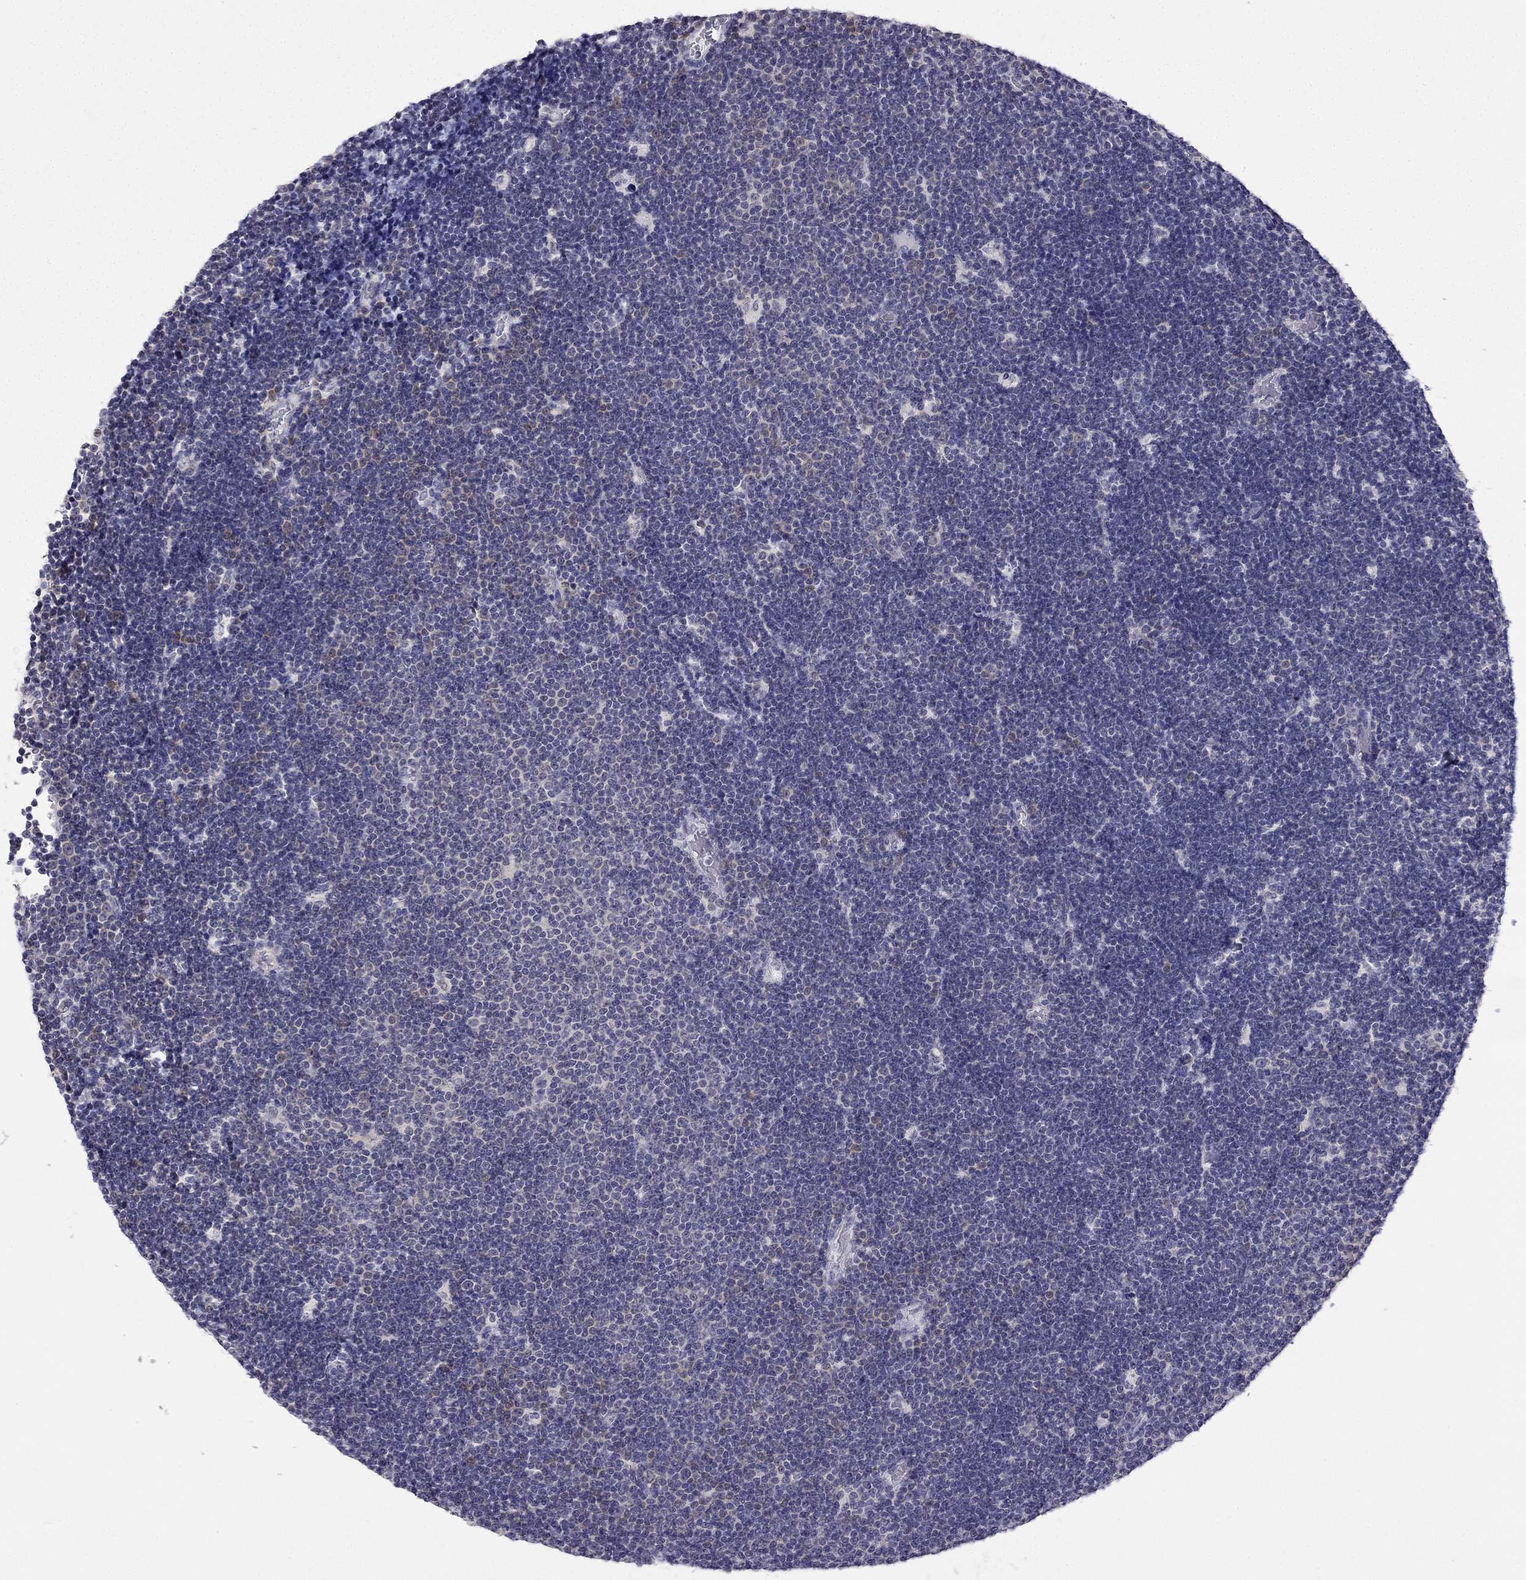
{"staining": {"intensity": "negative", "quantity": "none", "location": "none"}, "tissue": "lymphoma", "cell_type": "Tumor cells", "image_type": "cancer", "snomed": [{"axis": "morphology", "description": "Malignant lymphoma, non-Hodgkin's type, Low grade"}, {"axis": "topography", "description": "Brain"}], "caption": "Immunohistochemistry image of low-grade malignant lymphoma, non-Hodgkin's type stained for a protein (brown), which reveals no expression in tumor cells. (Brightfield microscopy of DAB immunohistochemistry at high magnification).", "gene": "C16orf89", "patient": {"sex": "female", "age": 66}}